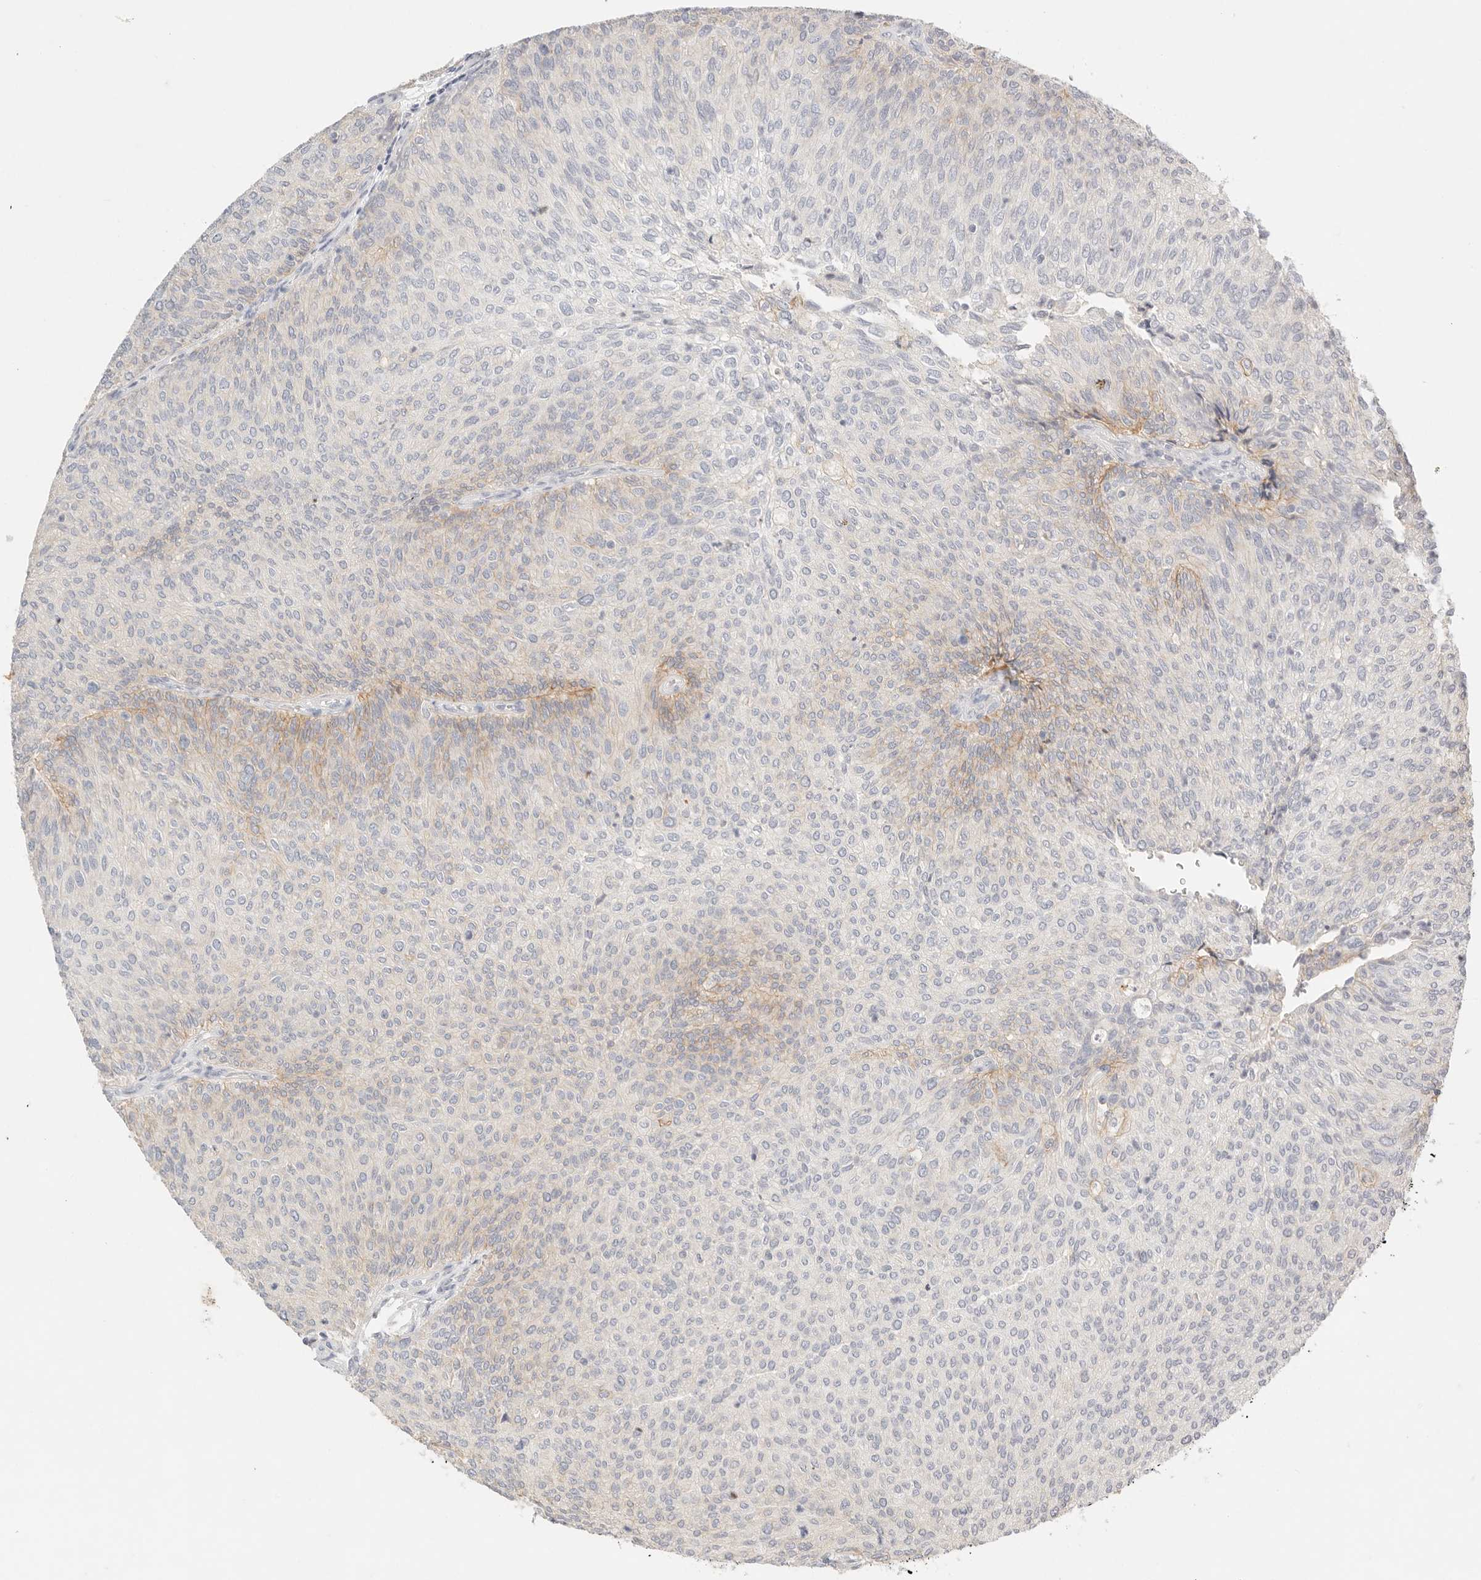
{"staining": {"intensity": "weak", "quantity": "<25%", "location": "cytoplasmic/membranous"}, "tissue": "urothelial cancer", "cell_type": "Tumor cells", "image_type": "cancer", "snomed": [{"axis": "morphology", "description": "Urothelial carcinoma, Low grade"}, {"axis": "topography", "description": "Urinary bladder"}], "caption": "High magnification brightfield microscopy of urothelial cancer stained with DAB (brown) and counterstained with hematoxylin (blue): tumor cells show no significant positivity.", "gene": "CEP120", "patient": {"sex": "female", "age": 79}}